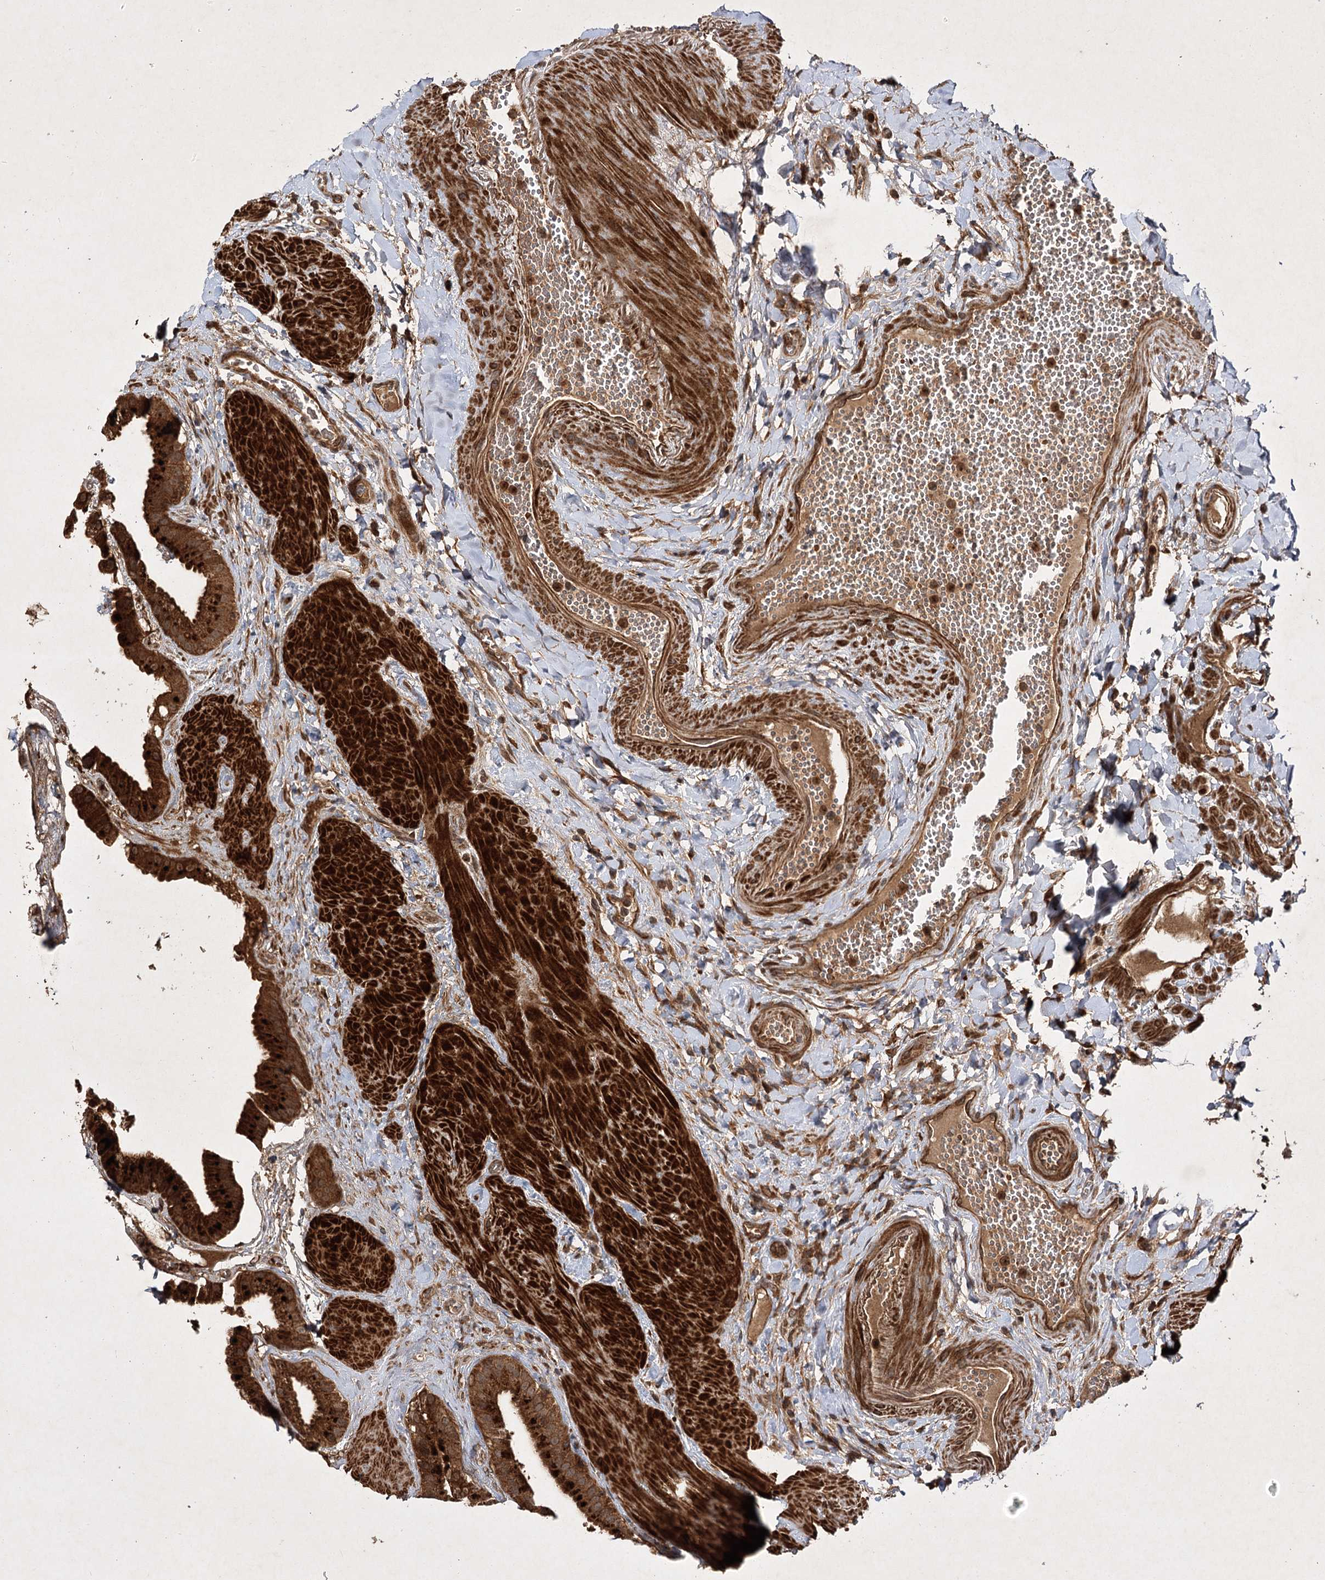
{"staining": {"intensity": "strong", "quantity": ">75%", "location": "cytoplasmic/membranous"}, "tissue": "gallbladder", "cell_type": "Glandular cells", "image_type": "normal", "snomed": [{"axis": "morphology", "description": "Normal tissue, NOS"}, {"axis": "topography", "description": "Gallbladder"}], "caption": "Protein staining of normal gallbladder exhibits strong cytoplasmic/membranous staining in about >75% of glandular cells.", "gene": "DNAJC13", "patient": {"sex": "male", "age": 55}}